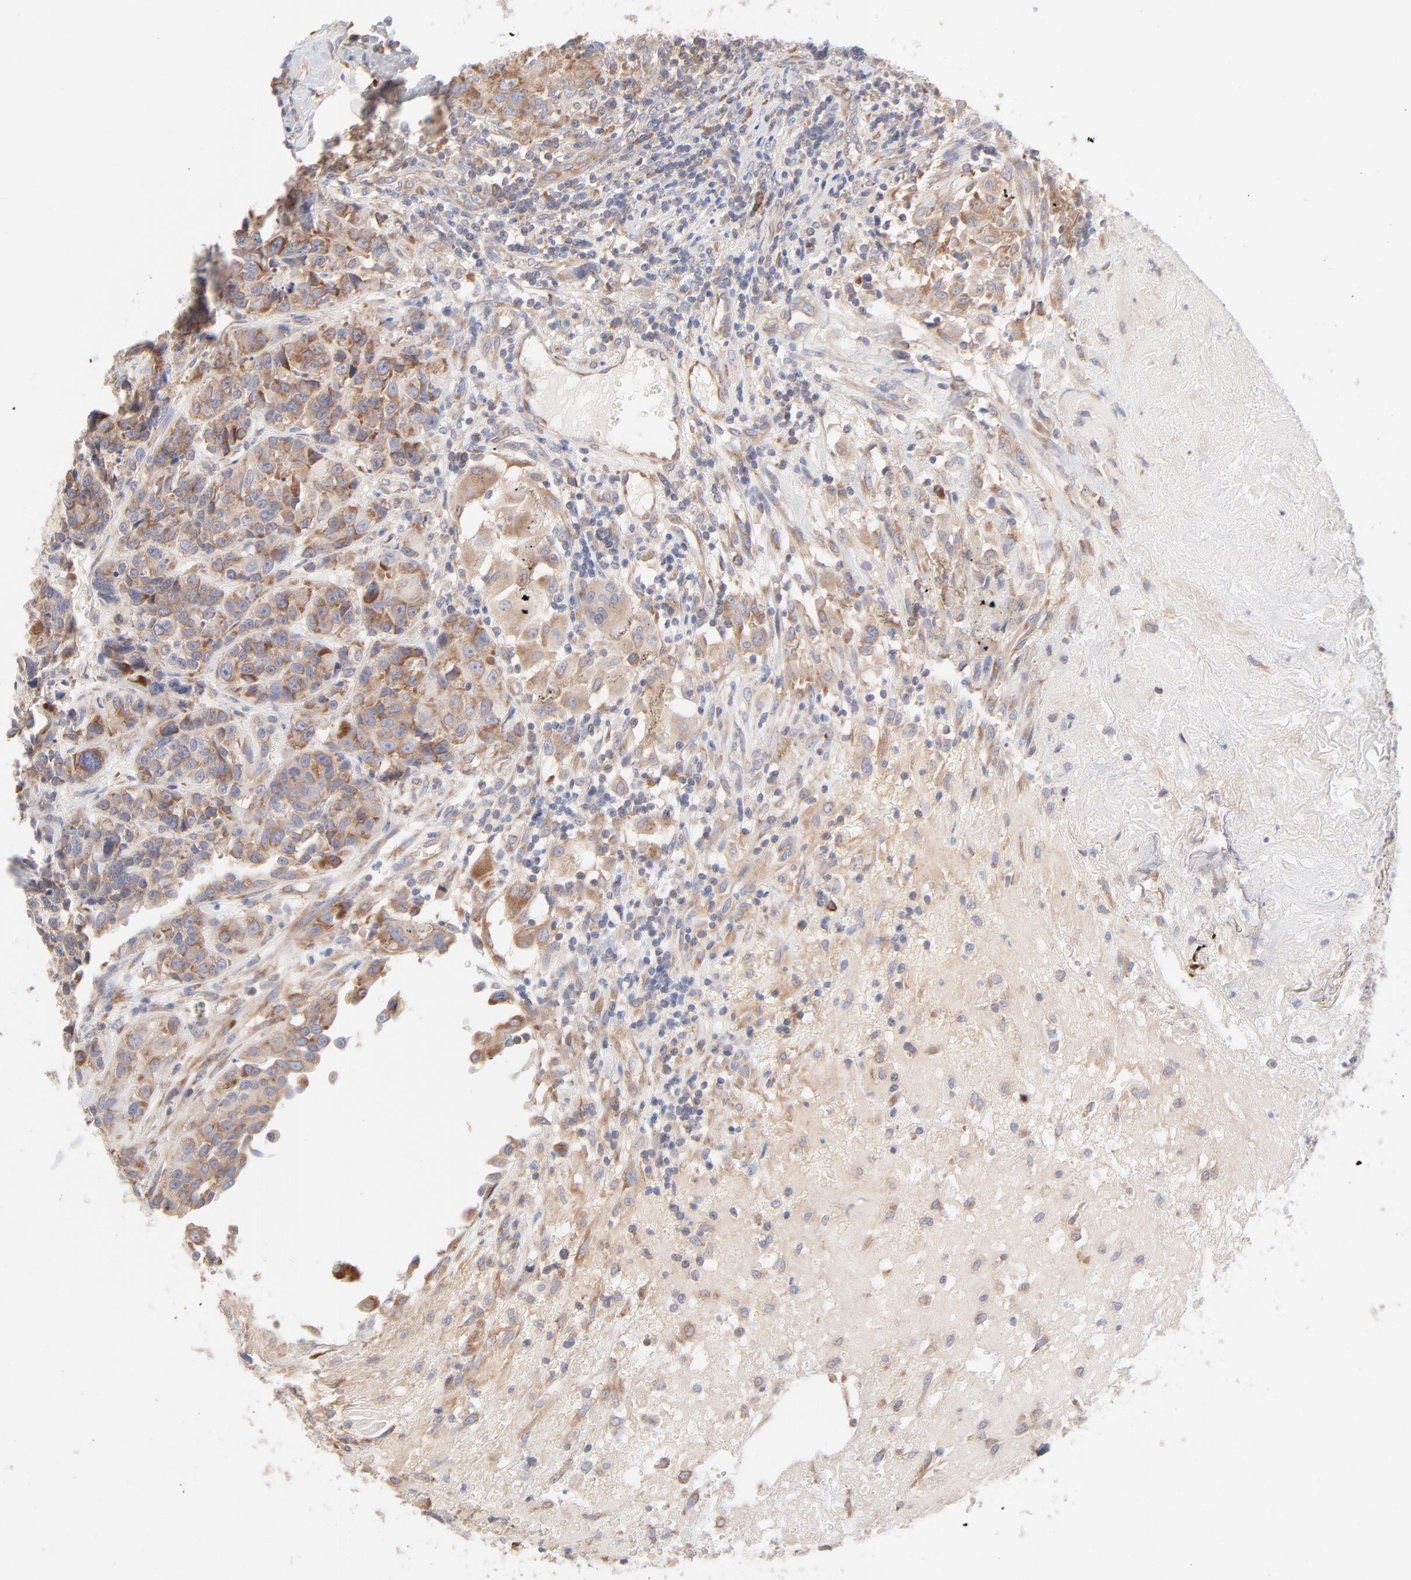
{"staining": {"intensity": "moderate", "quantity": ">75%", "location": "cytoplasmic/membranous"}, "tissue": "urothelial cancer", "cell_type": "Tumor cells", "image_type": "cancer", "snomed": [{"axis": "morphology", "description": "Urothelial carcinoma, High grade"}, {"axis": "topography", "description": "Urinary bladder"}], "caption": "Tumor cells display medium levels of moderate cytoplasmic/membranous expression in about >75% of cells in urothelial cancer.", "gene": "RPS21", "patient": {"sex": "female", "age": 81}}